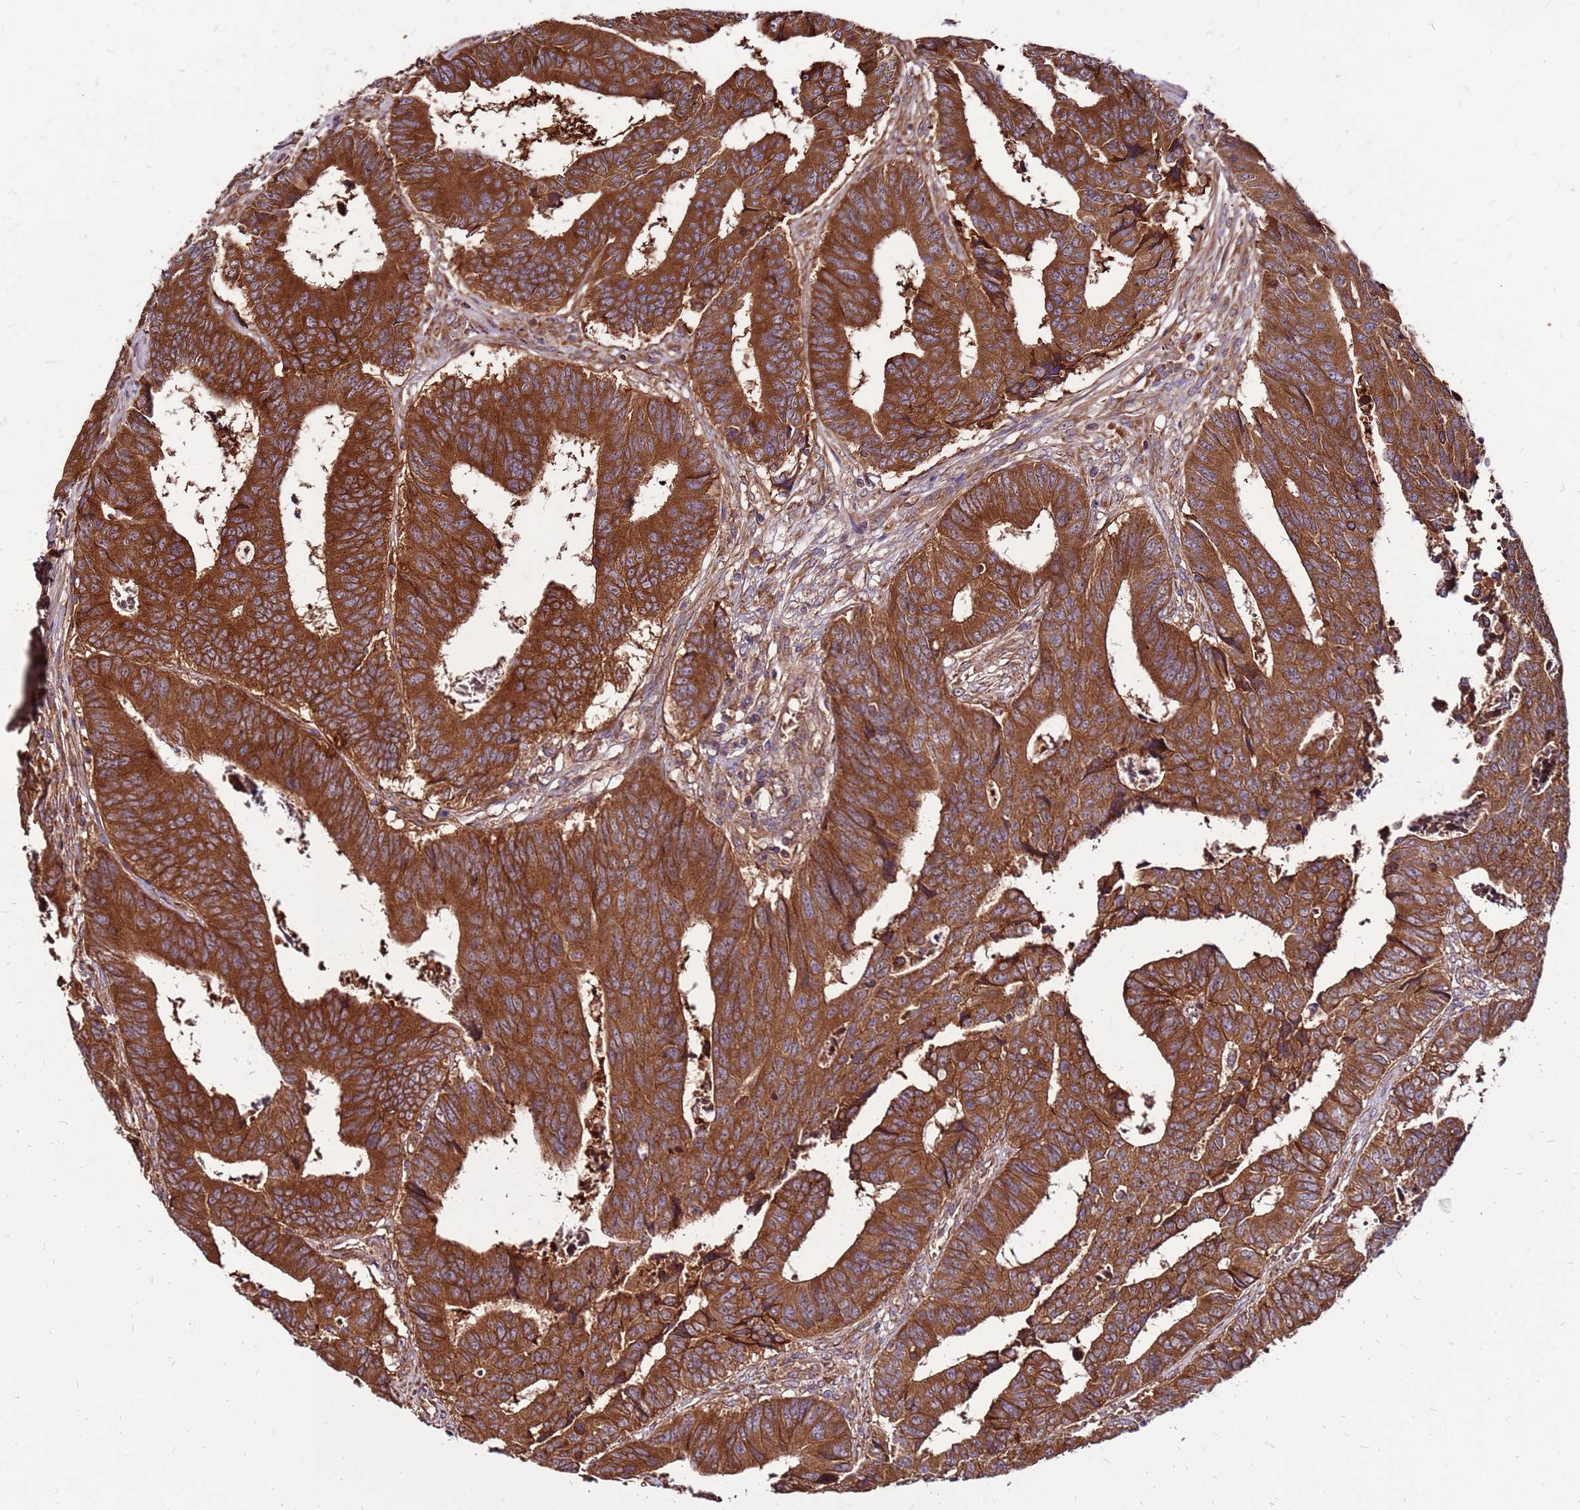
{"staining": {"intensity": "strong", "quantity": ">75%", "location": "cytoplasmic/membranous"}, "tissue": "colorectal cancer", "cell_type": "Tumor cells", "image_type": "cancer", "snomed": [{"axis": "morphology", "description": "Adenocarcinoma, NOS"}, {"axis": "topography", "description": "Rectum"}], "caption": "High-magnification brightfield microscopy of colorectal cancer stained with DAB (brown) and counterstained with hematoxylin (blue). tumor cells exhibit strong cytoplasmic/membranous positivity is appreciated in approximately>75% of cells.", "gene": "SLC44A5", "patient": {"sex": "male", "age": 84}}